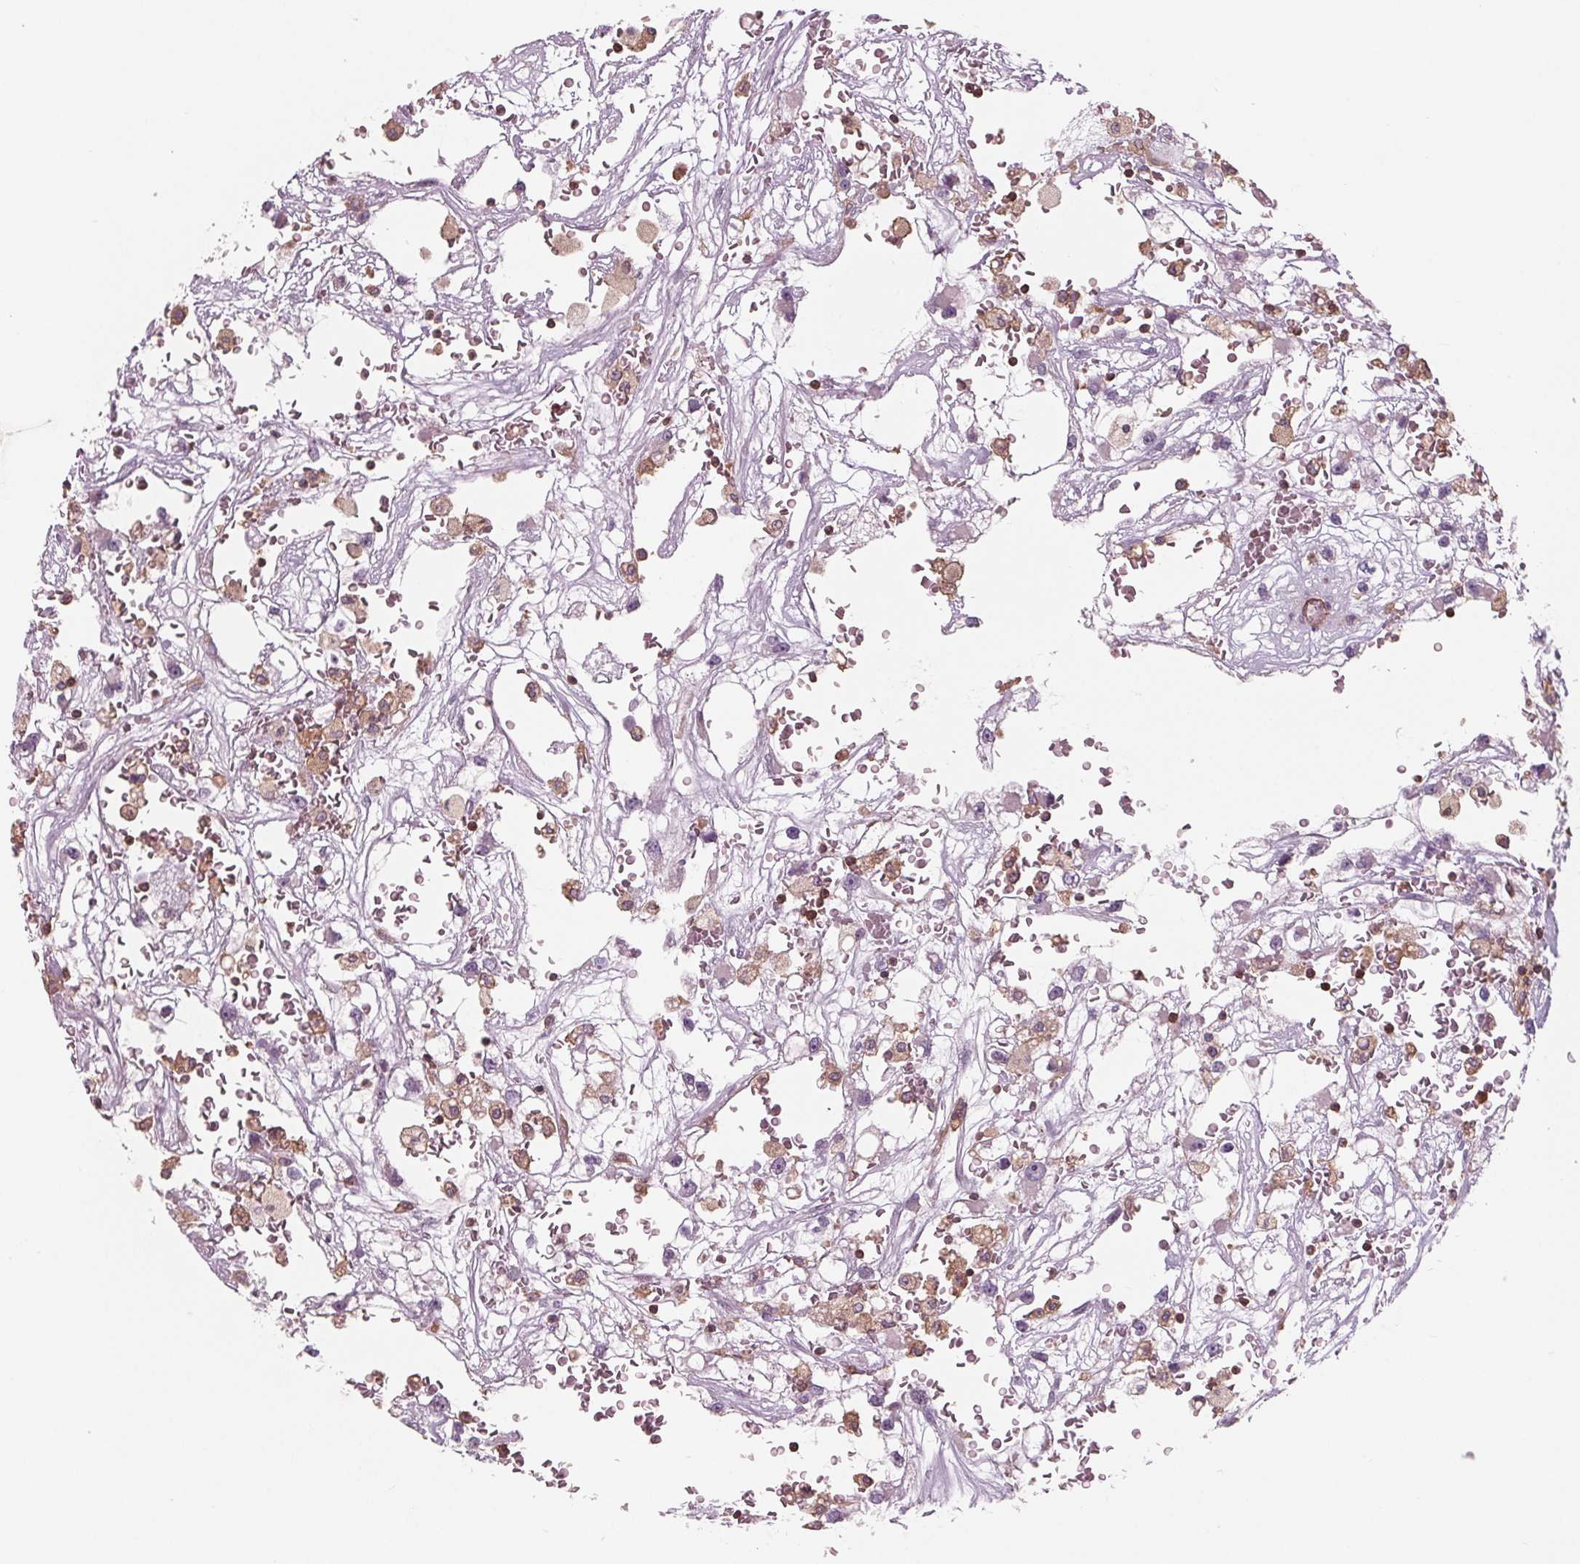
{"staining": {"intensity": "negative", "quantity": "none", "location": "none"}, "tissue": "renal cancer", "cell_type": "Tumor cells", "image_type": "cancer", "snomed": [{"axis": "morphology", "description": "Adenocarcinoma, NOS"}, {"axis": "topography", "description": "Kidney"}], "caption": "The micrograph displays no staining of tumor cells in renal cancer.", "gene": "ARHGAP25", "patient": {"sex": "male", "age": 59}}